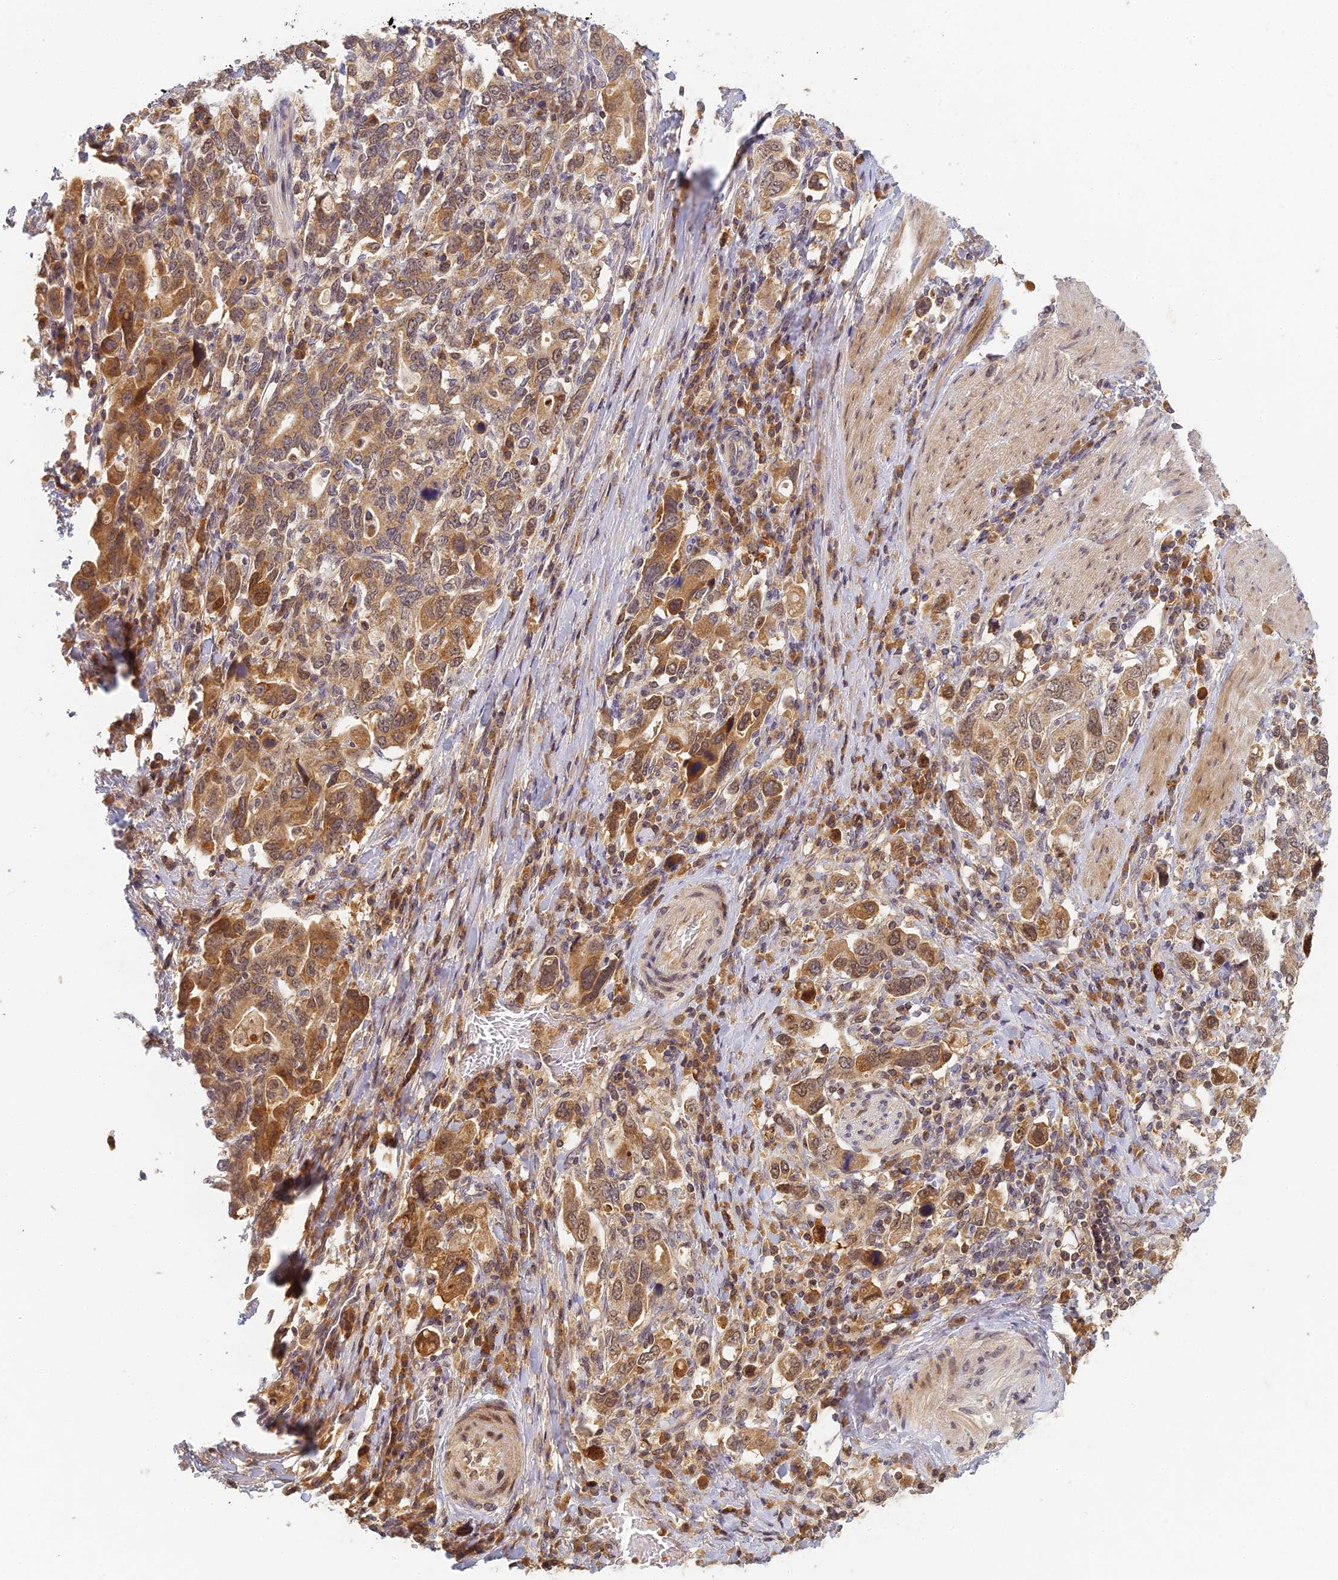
{"staining": {"intensity": "moderate", "quantity": ">75%", "location": "cytoplasmic/membranous"}, "tissue": "stomach cancer", "cell_type": "Tumor cells", "image_type": "cancer", "snomed": [{"axis": "morphology", "description": "Adenocarcinoma, NOS"}, {"axis": "topography", "description": "Stomach, upper"}, {"axis": "topography", "description": "Stomach"}], "caption": "Brown immunohistochemical staining in stomach adenocarcinoma displays moderate cytoplasmic/membranous positivity in approximately >75% of tumor cells. (DAB IHC with brightfield microscopy, high magnification).", "gene": "RGL3", "patient": {"sex": "male", "age": 62}}